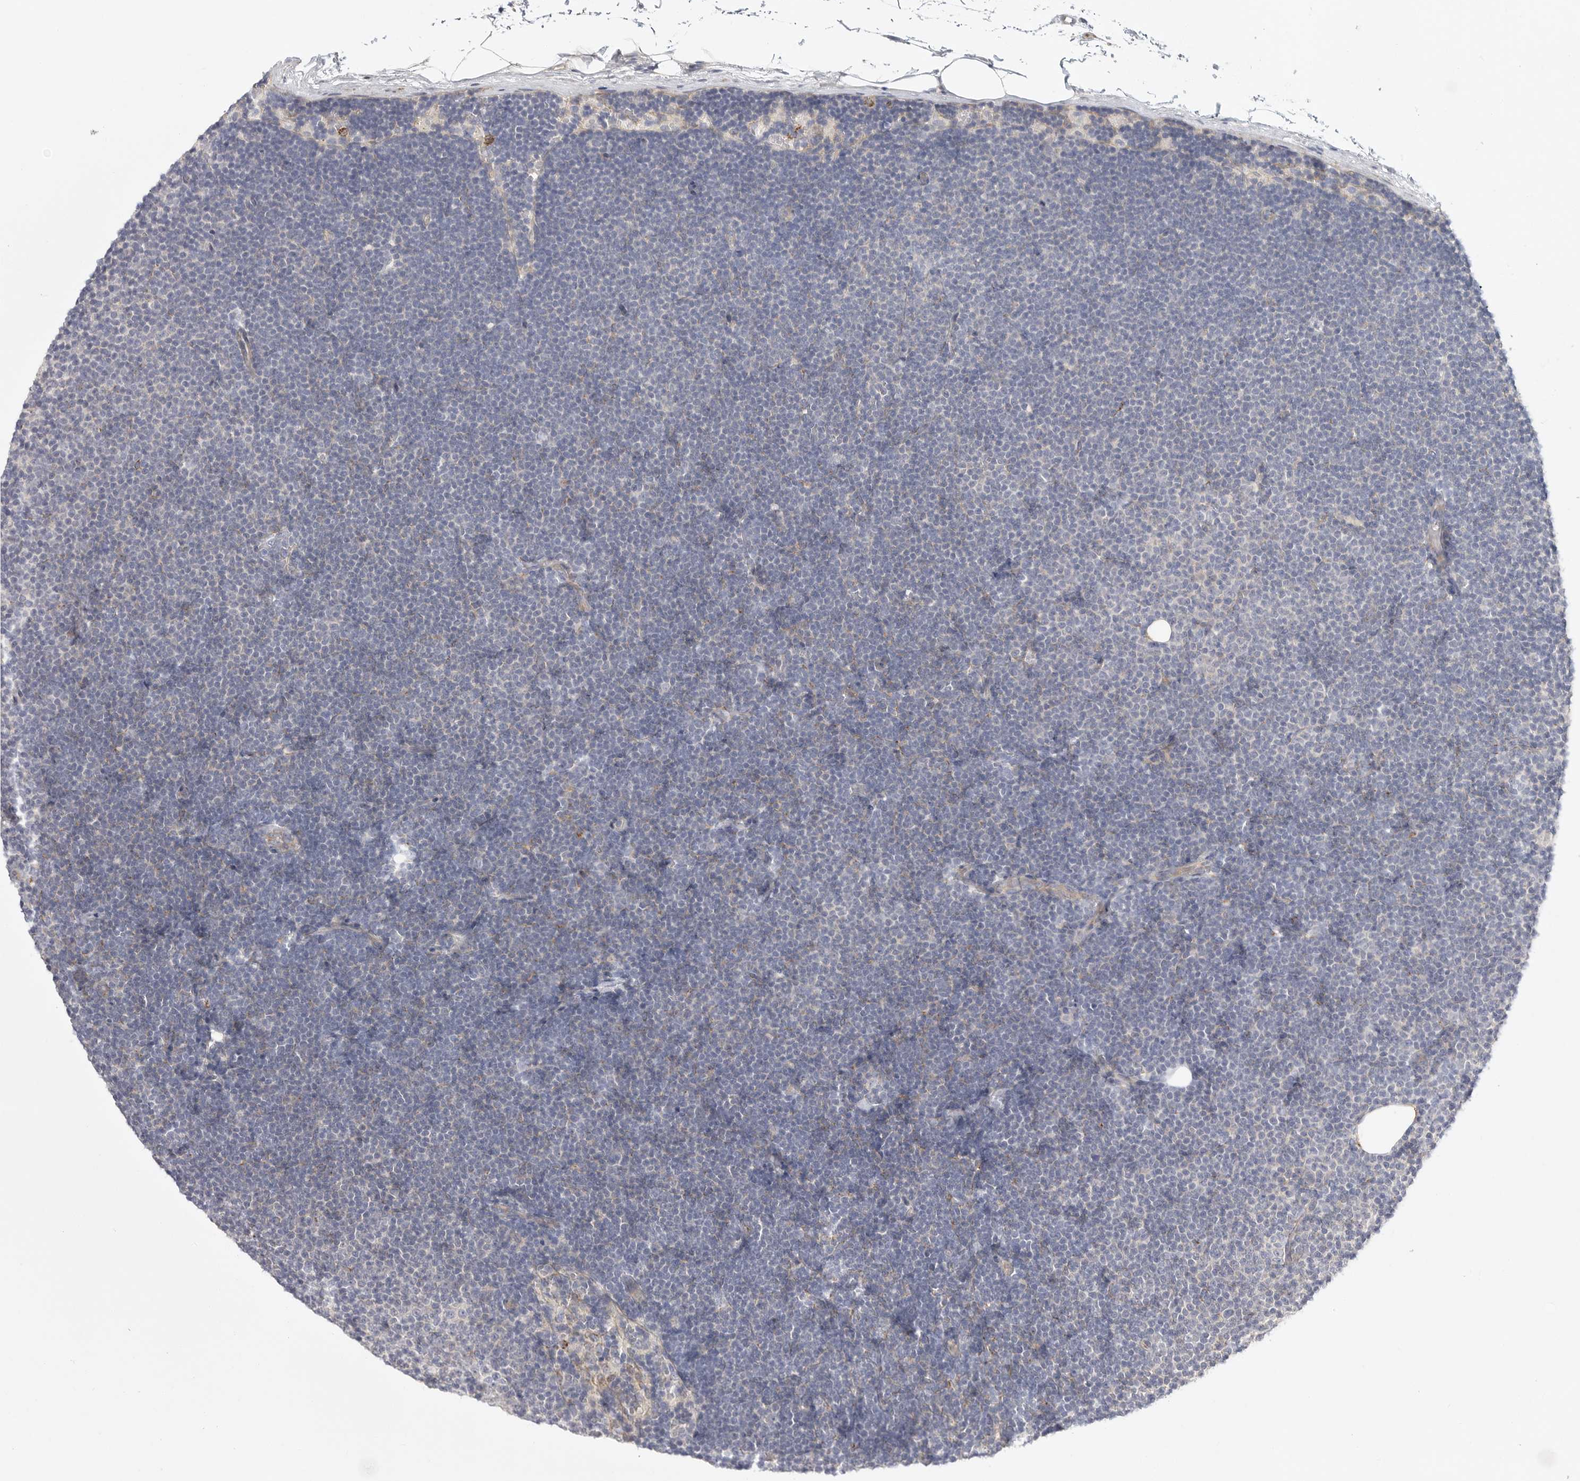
{"staining": {"intensity": "negative", "quantity": "none", "location": "none"}, "tissue": "lymphoma", "cell_type": "Tumor cells", "image_type": "cancer", "snomed": [{"axis": "morphology", "description": "Malignant lymphoma, non-Hodgkin's type, Low grade"}, {"axis": "topography", "description": "Lymph node"}], "caption": "An IHC micrograph of lymphoma is shown. There is no staining in tumor cells of lymphoma.", "gene": "ELP3", "patient": {"sex": "female", "age": 53}}